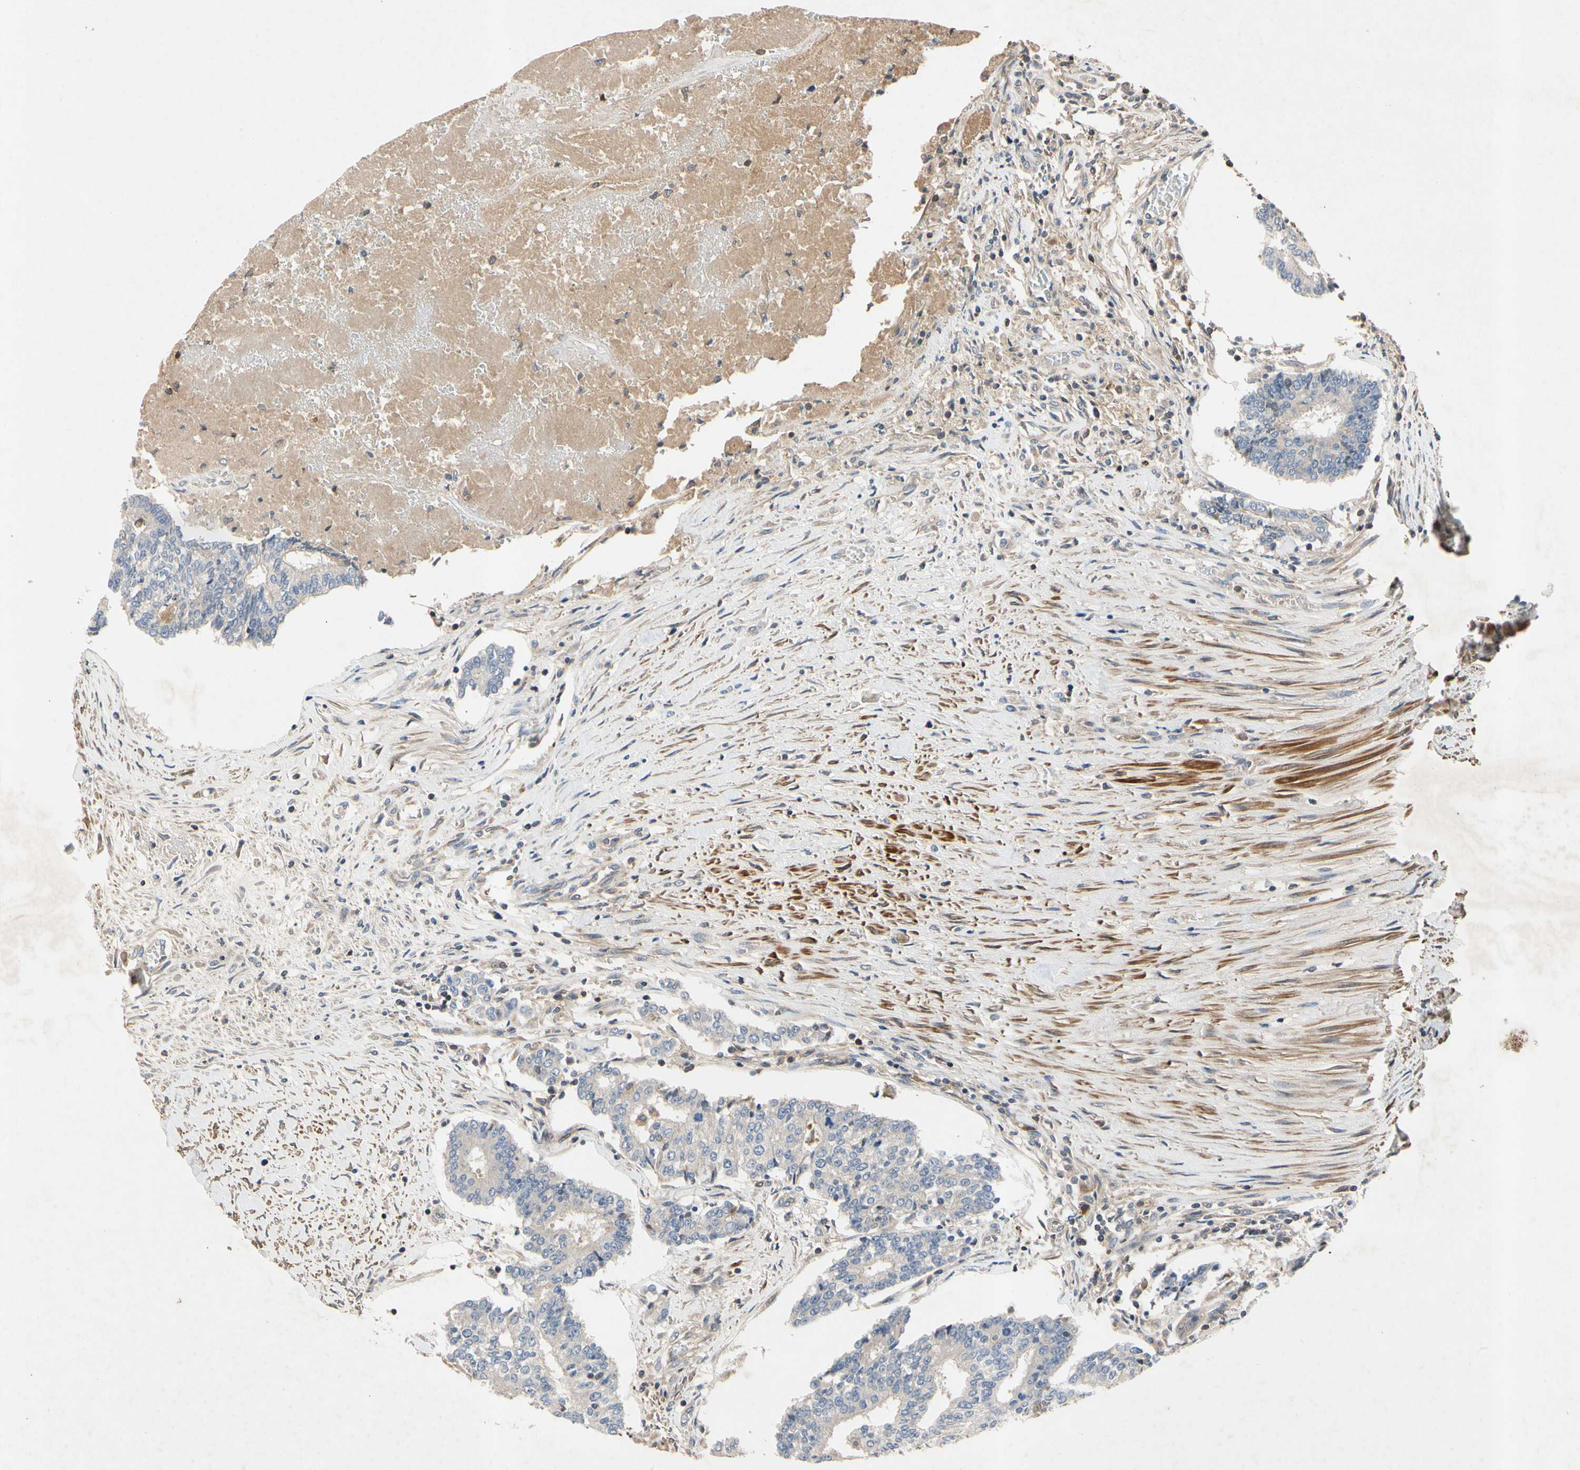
{"staining": {"intensity": "negative", "quantity": "none", "location": "none"}, "tissue": "prostate cancer", "cell_type": "Tumor cells", "image_type": "cancer", "snomed": [{"axis": "morphology", "description": "Adenocarcinoma, High grade"}, {"axis": "topography", "description": "Prostate"}], "caption": "A high-resolution photomicrograph shows immunohistochemistry staining of adenocarcinoma (high-grade) (prostate), which reveals no significant staining in tumor cells. (DAB IHC visualized using brightfield microscopy, high magnification).", "gene": "CRTAC1", "patient": {"sex": "male", "age": 55}}